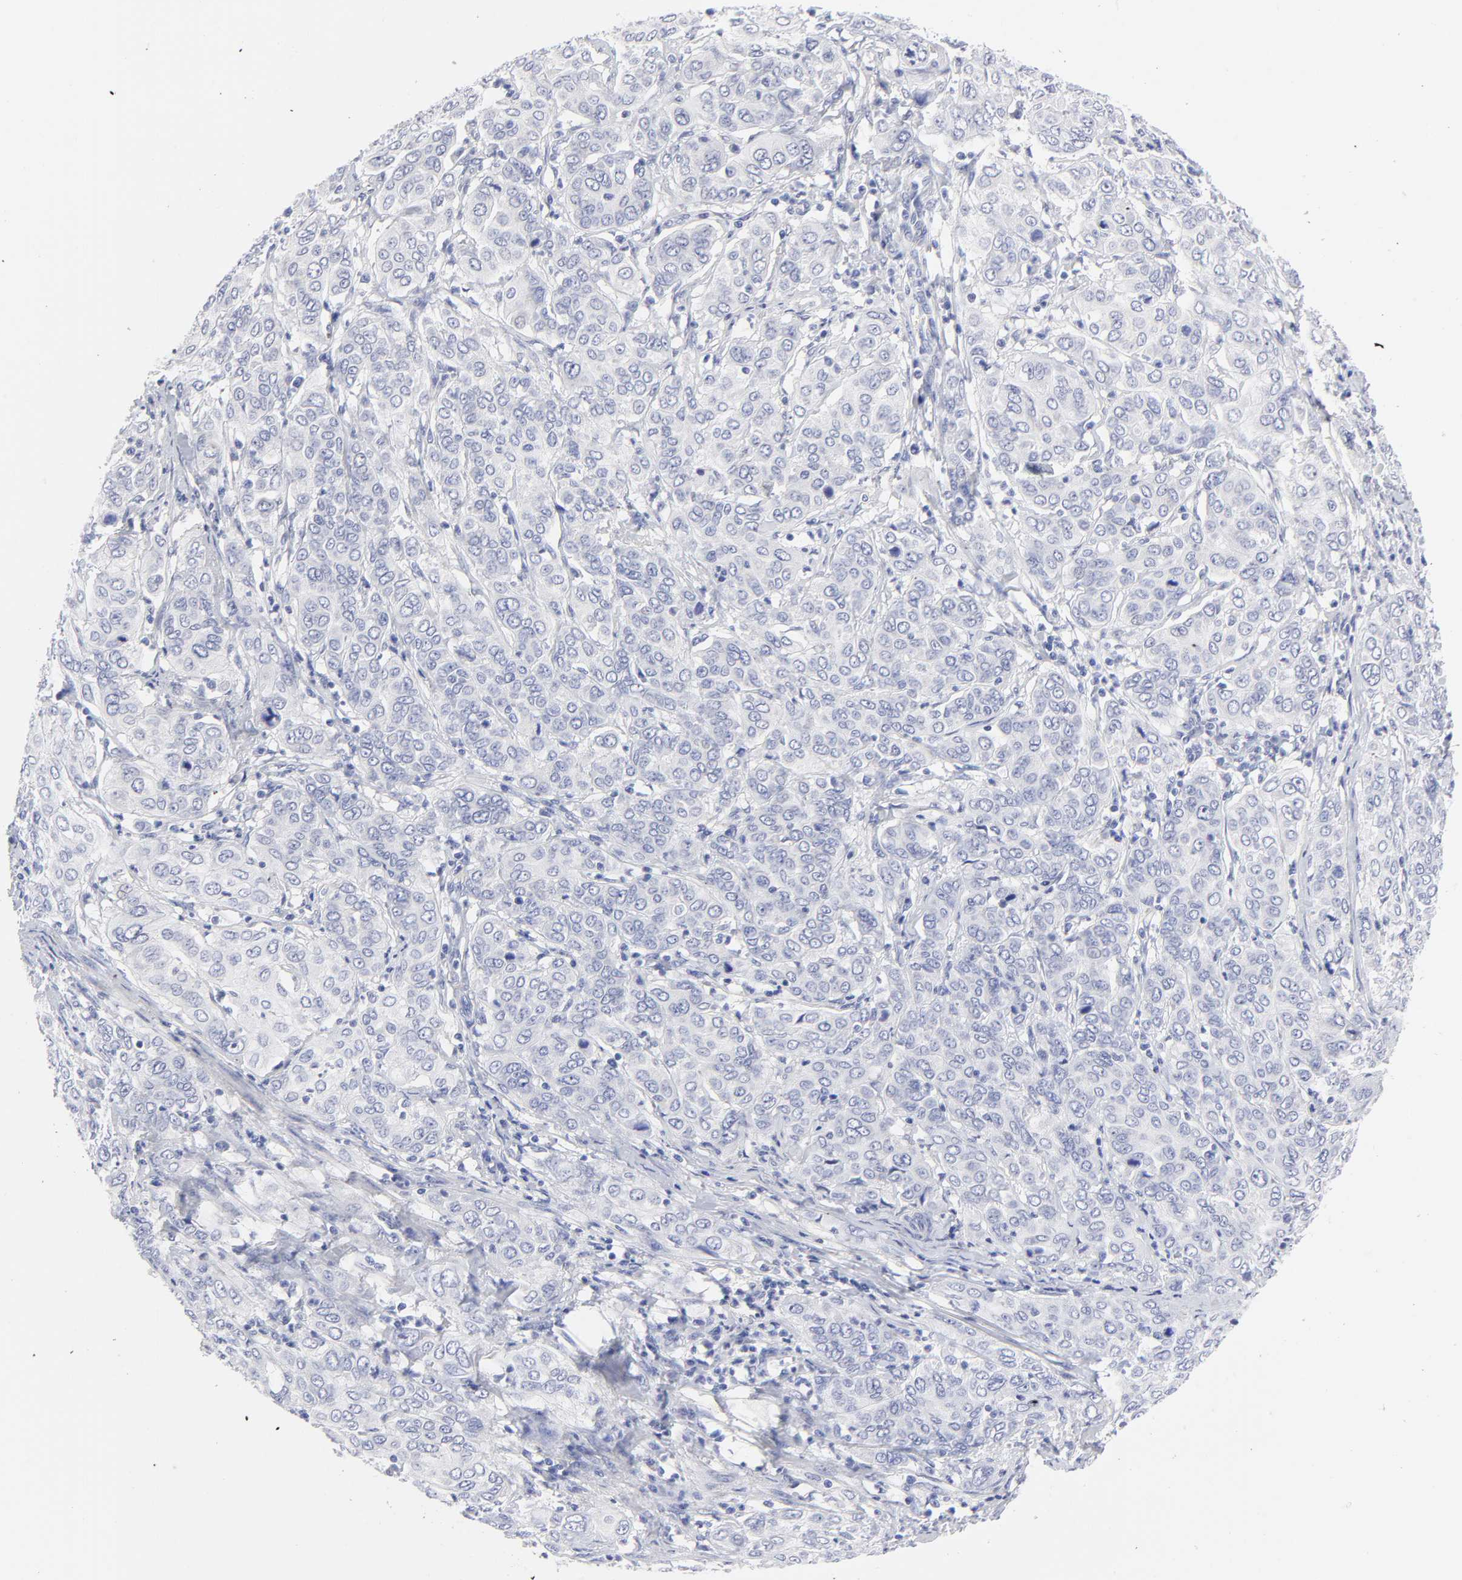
{"staining": {"intensity": "negative", "quantity": "none", "location": "none"}, "tissue": "cervical cancer", "cell_type": "Tumor cells", "image_type": "cancer", "snomed": [{"axis": "morphology", "description": "Squamous cell carcinoma, NOS"}, {"axis": "topography", "description": "Cervix"}], "caption": "High power microscopy histopathology image of an IHC micrograph of squamous cell carcinoma (cervical), revealing no significant expression in tumor cells.", "gene": "DUSP9", "patient": {"sex": "female", "age": 38}}